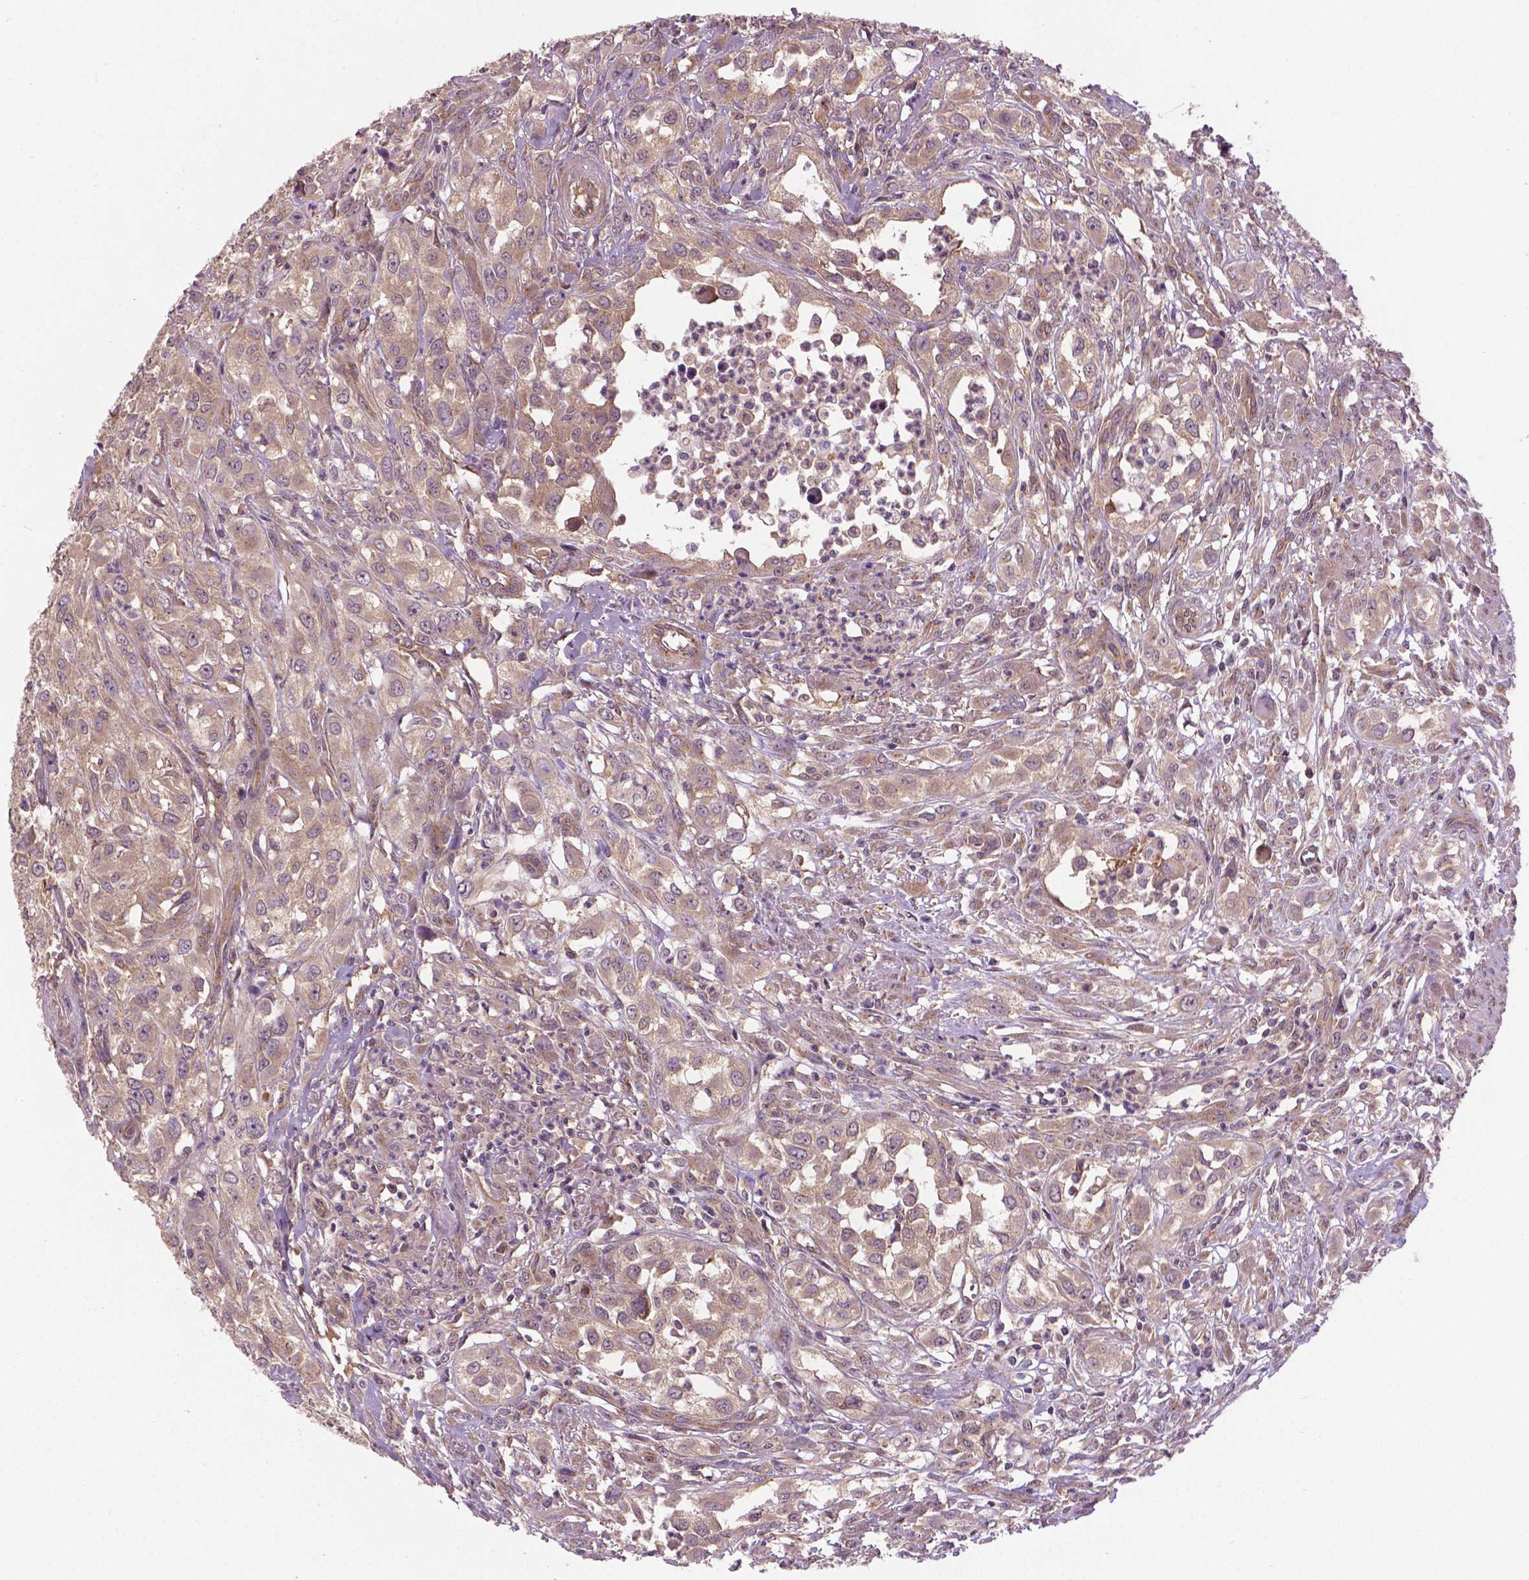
{"staining": {"intensity": "weak", "quantity": ">75%", "location": "cytoplasmic/membranous"}, "tissue": "urothelial cancer", "cell_type": "Tumor cells", "image_type": "cancer", "snomed": [{"axis": "morphology", "description": "Urothelial carcinoma, High grade"}, {"axis": "topography", "description": "Urinary bladder"}], "caption": "Weak cytoplasmic/membranous protein positivity is present in about >75% of tumor cells in urothelial cancer.", "gene": "MZT1", "patient": {"sex": "male", "age": 67}}